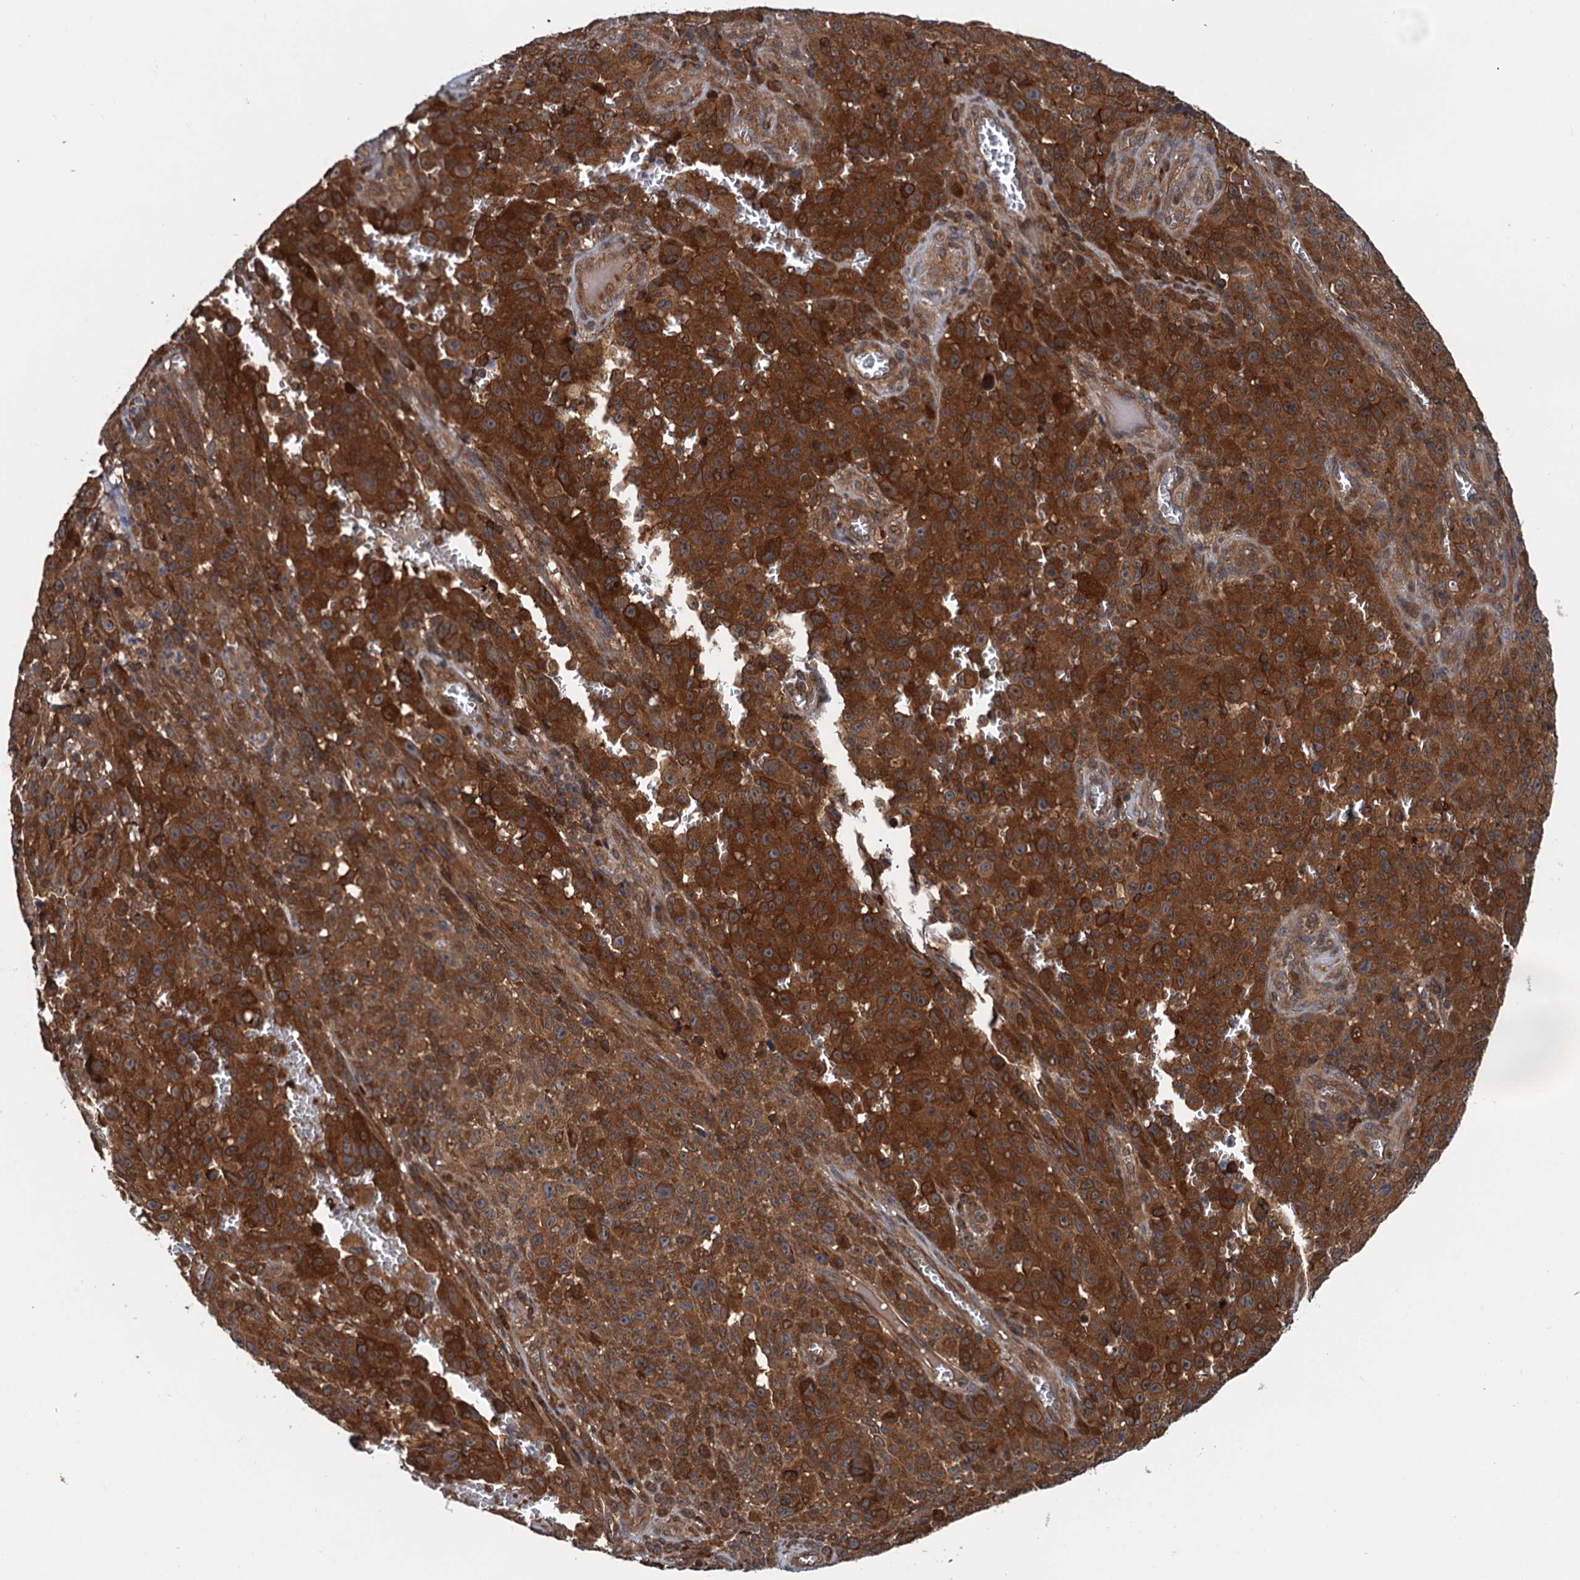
{"staining": {"intensity": "strong", "quantity": ">75%", "location": "cytoplasmic/membranous"}, "tissue": "melanoma", "cell_type": "Tumor cells", "image_type": "cancer", "snomed": [{"axis": "morphology", "description": "Malignant melanoma, NOS"}, {"axis": "topography", "description": "Skin"}], "caption": "Protein staining displays strong cytoplasmic/membranous staining in approximately >75% of tumor cells in malignant melanoma.", "gene": "AAGAB", "patient": {"sex": "female", "age": 82}}